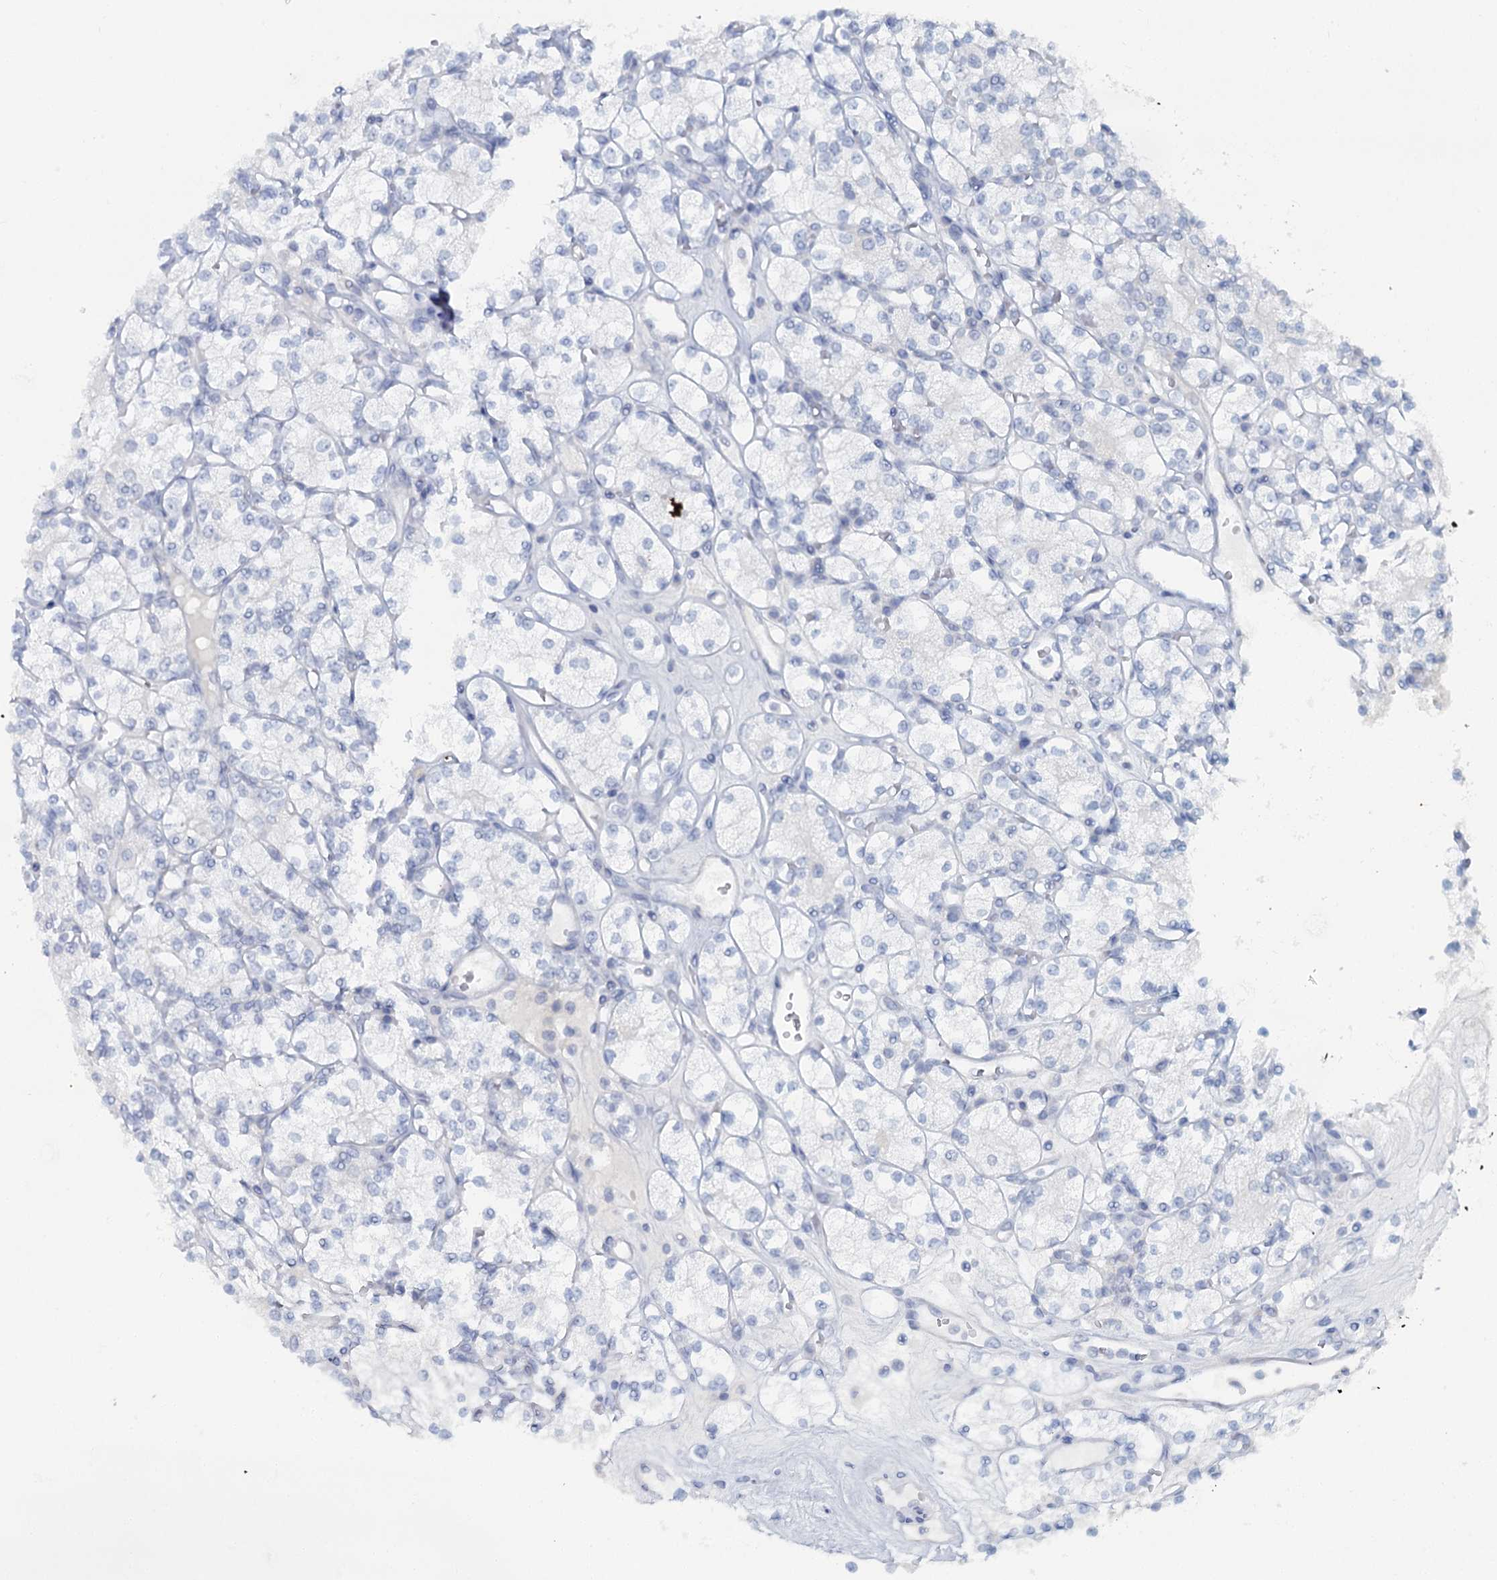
{"staining": {"intensity": "negative", "quantity": "none", "location": "none"}, "tissue": "renal cancer", "cell_type": "Tumor cells", "image_type": "cancer", "snomed": [{"axis": "morphology", "description": "Adenocarcinoma, NOS"}, {"axis": "topography", "description": "Kidney"}], "caption": "The immunohistochemistry histopathology image has no significant expression in tumor cells of renal cancer (adenocarcinoma) tissue. (Stains: DAB immunohistochemistry (IHC) with hematoxylin counter stain, Microscopy: brightfield microscopy at high magnification).", "gene": "CHGA", "patient": {"sex": "male", "age": 77}}